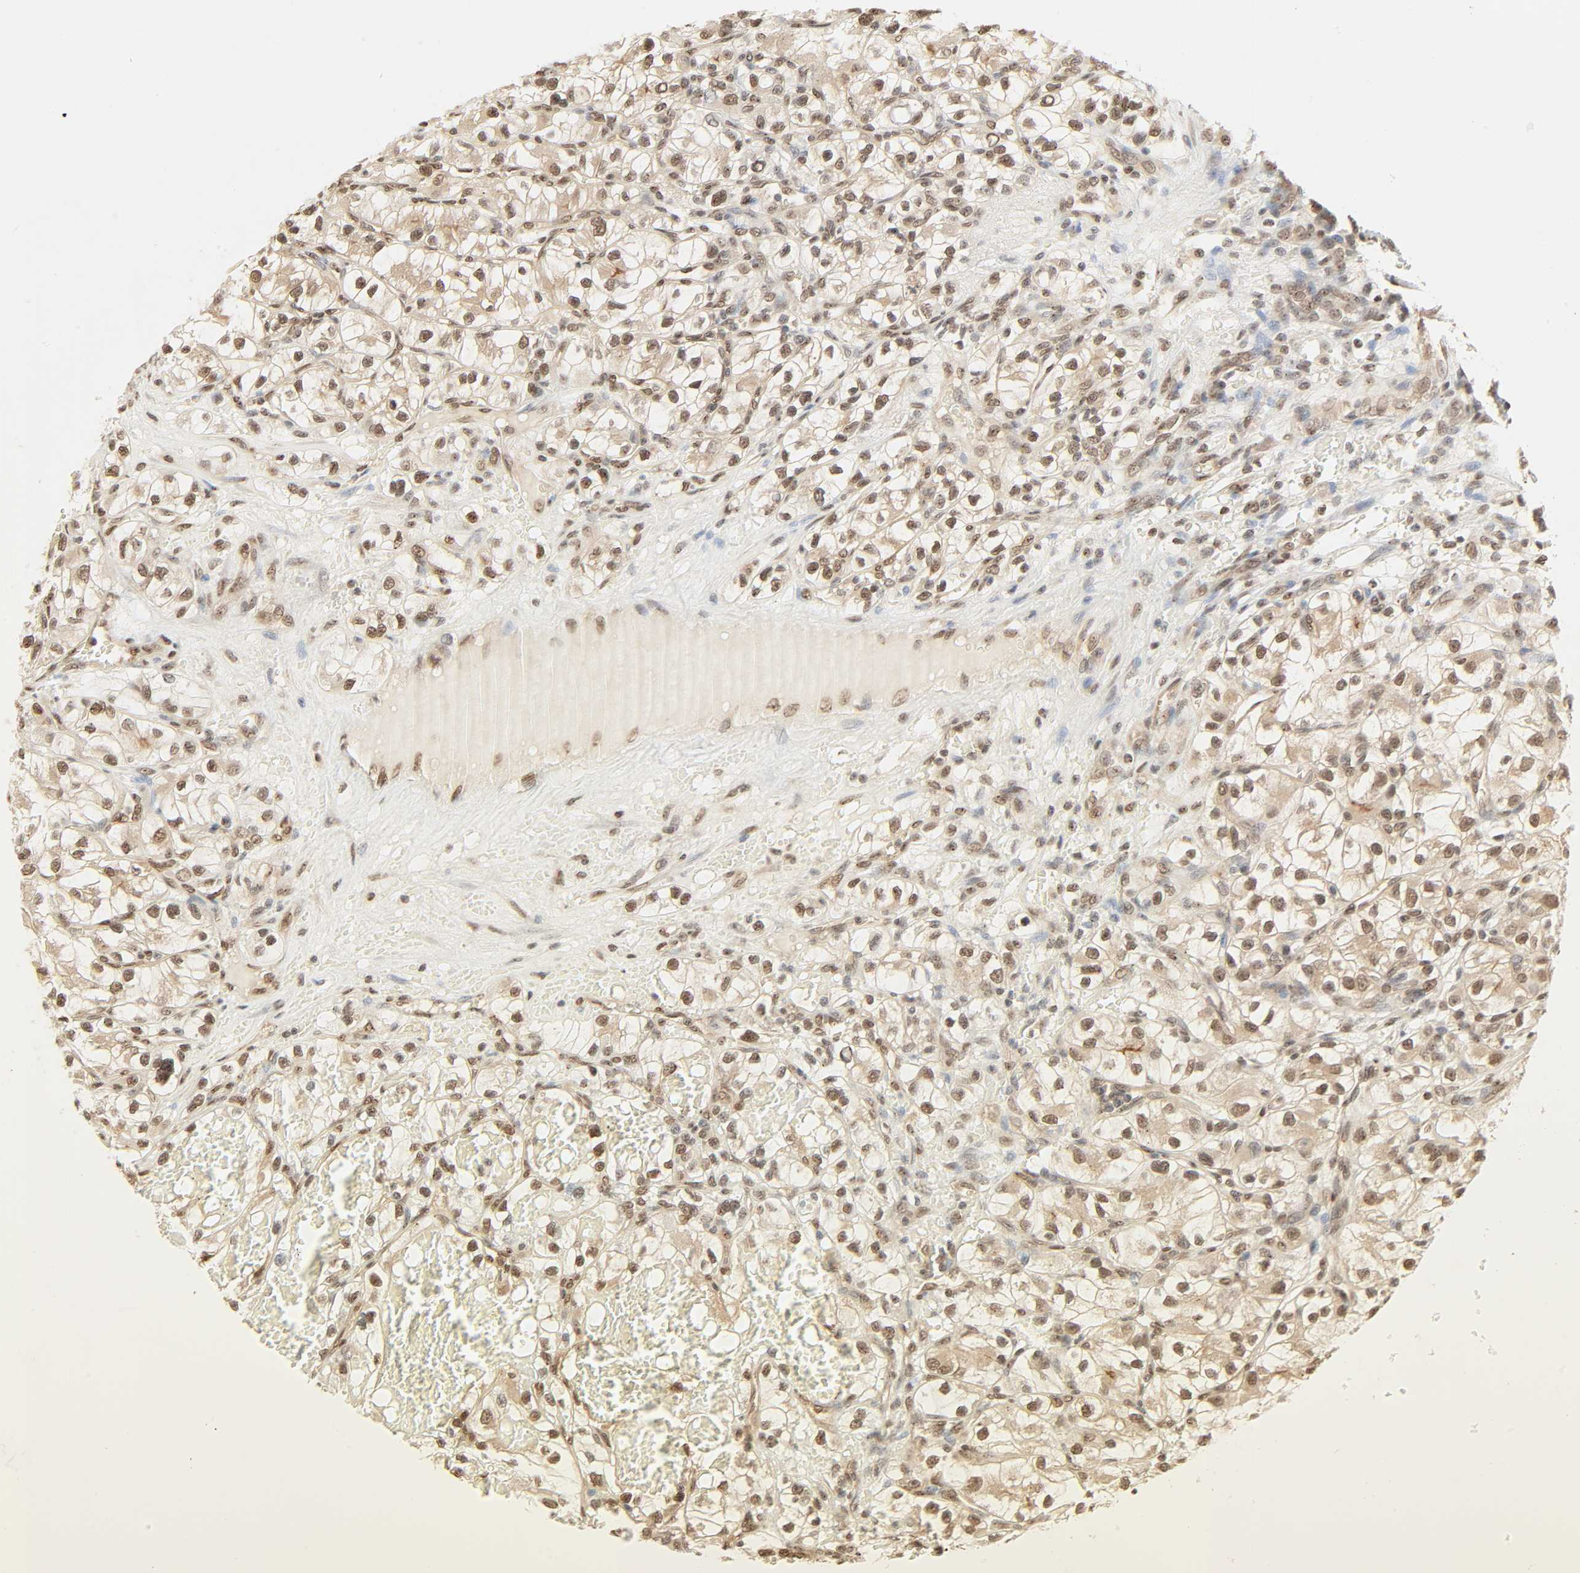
{"staining": {"intensity": "moderate", "quantity": ">75%", "location": "nuclear"}, "tissue": "renal cancer", "cell_type": "Tumor cells", "image_type": "cancer", "snomed": [{"axis": "morphology", "description": "Adenocarcinoma, NOS"}, {"axis": "topography", "description": "Kidney"}], "caption": "Adenocarcinoma (renal) was stained to show a protein in brown. There is medium levels of moderate nuclear positivity in about >75% of tumor cells.", "gene": "UBC", "patient": {"sex": "female", "age": 57}}